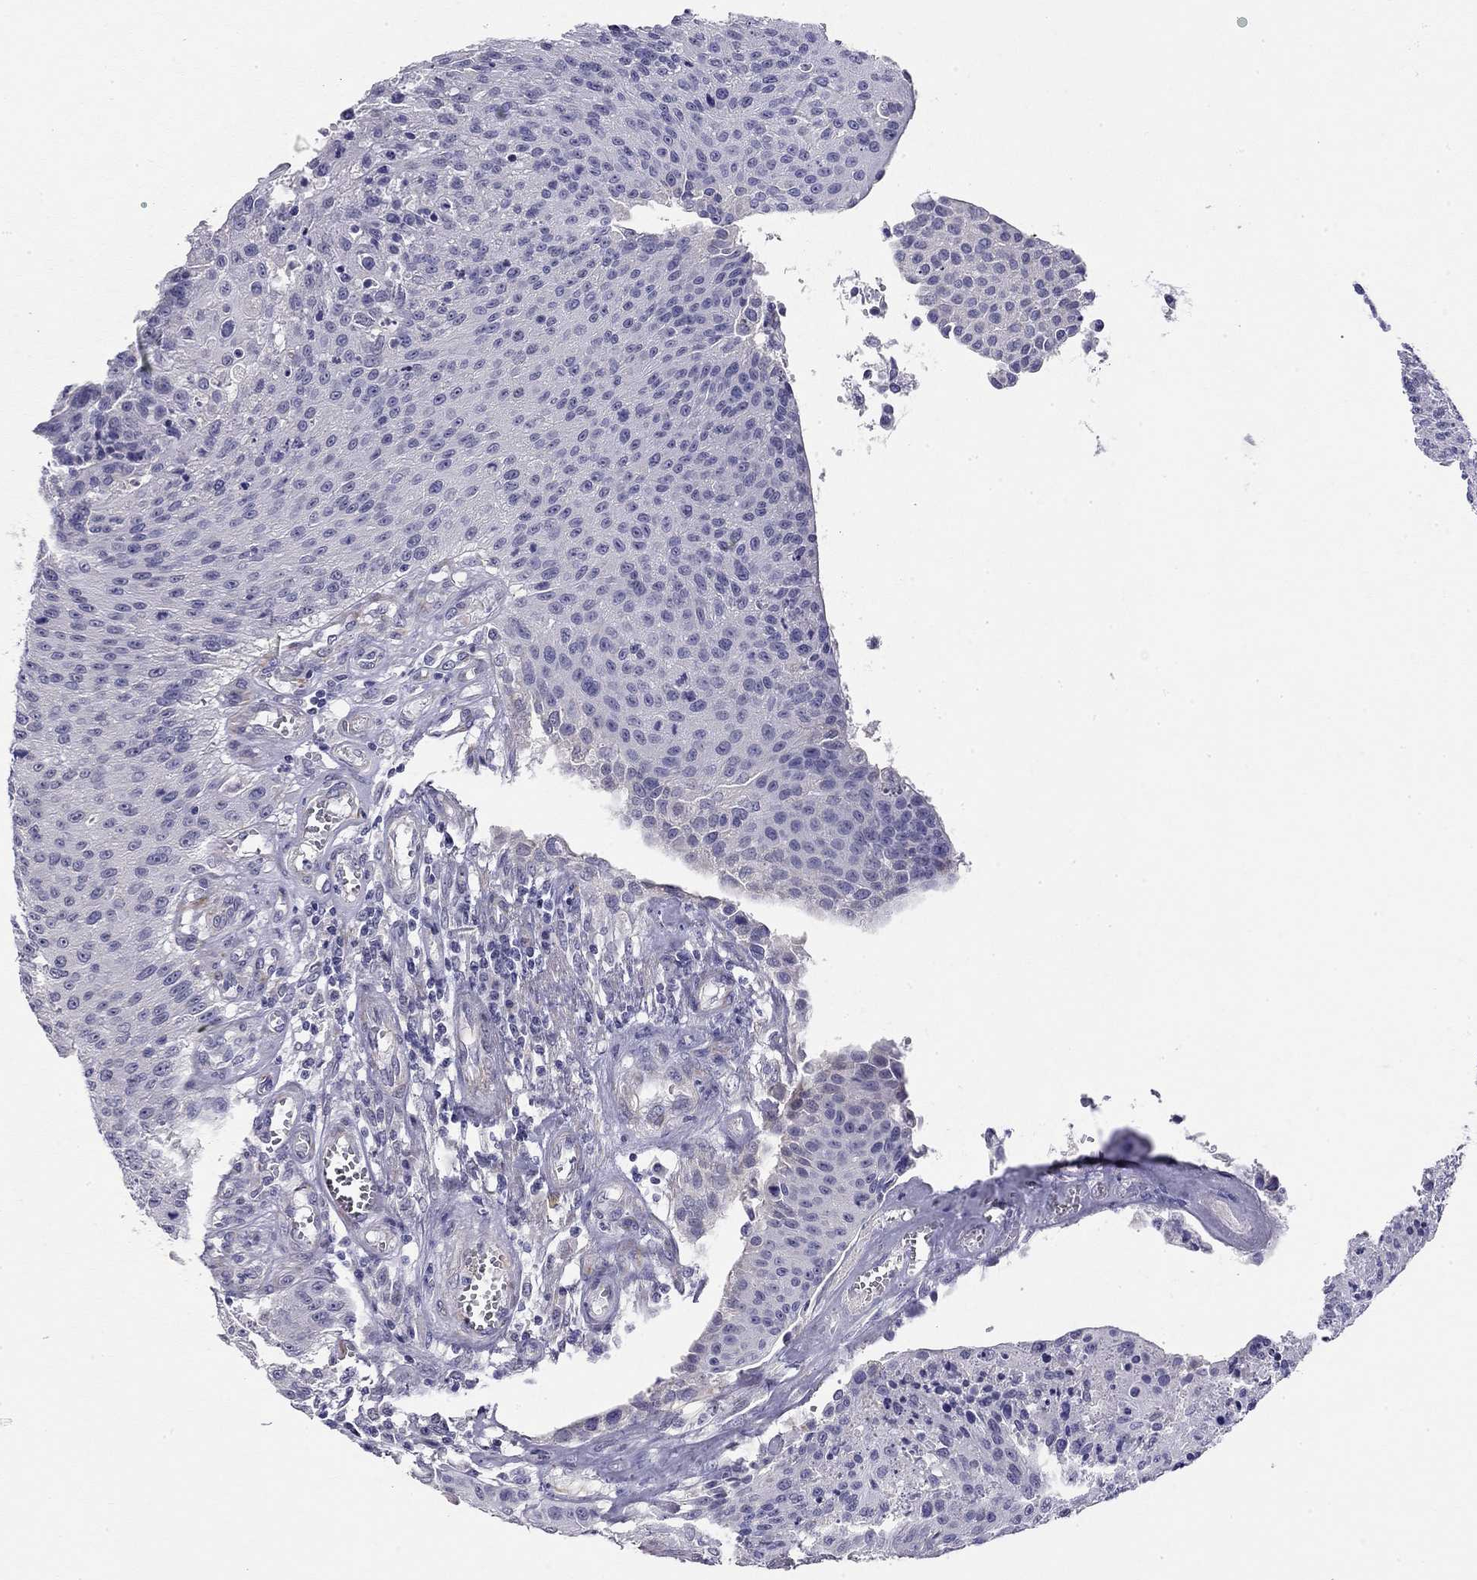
{"staining": {"intensity": "negative", "quantity": "none", "location": "none"}, "tissue": "urothelial cancer", "cell_type": "Tumor cells", "image_type": "cancer", "snomed": [{"axis": "morphology", "description": "Urothelial carcinoma, NOS"}, {"axis": "topography", "description": "Urinary bladder"}], "caption": "Immunohistochemical staining of human urothelial cancer displays no significant staining in tumor cells.", "gene": "RTL1", "patient": {"sex": "male", "age": 55}}